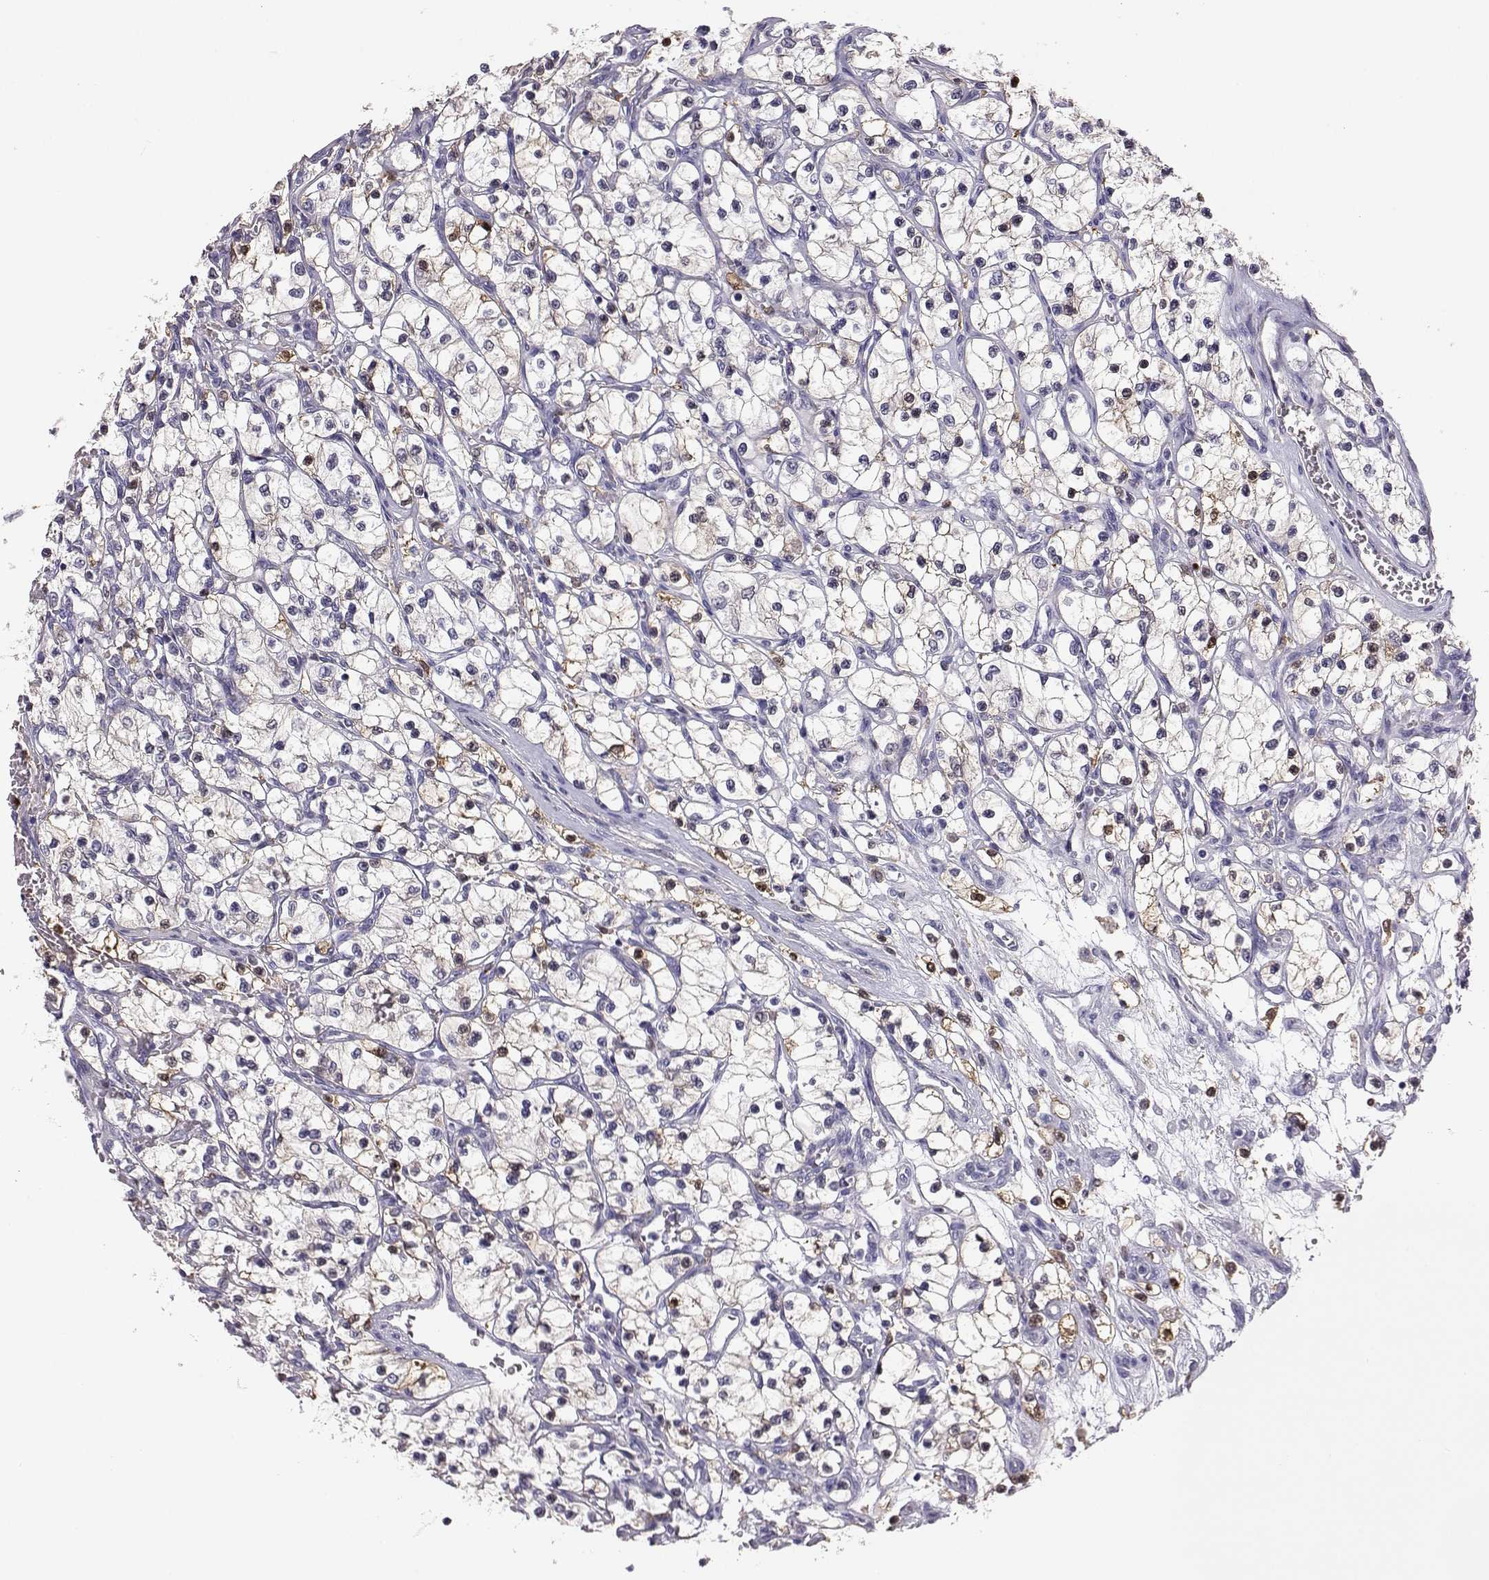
{"staining": {"intensity": "negative", "quantity": "none", "location": "none"}, "tissue": "renal cancer", "cell_type": "Tumor cells", "image_type": "cancer", "snomed": [{"axis": "morphology", "description": "Adenocarcinoma, NOS"}, {"axis": "topography", "description": "Kidney"}], "caption": "Renal adenocarcinoma stained for a protein using immunohistochemistry displays no staining tumor cells.", "gene": "AKR1B1", "patient": {"sex": "female", "age": 69}}